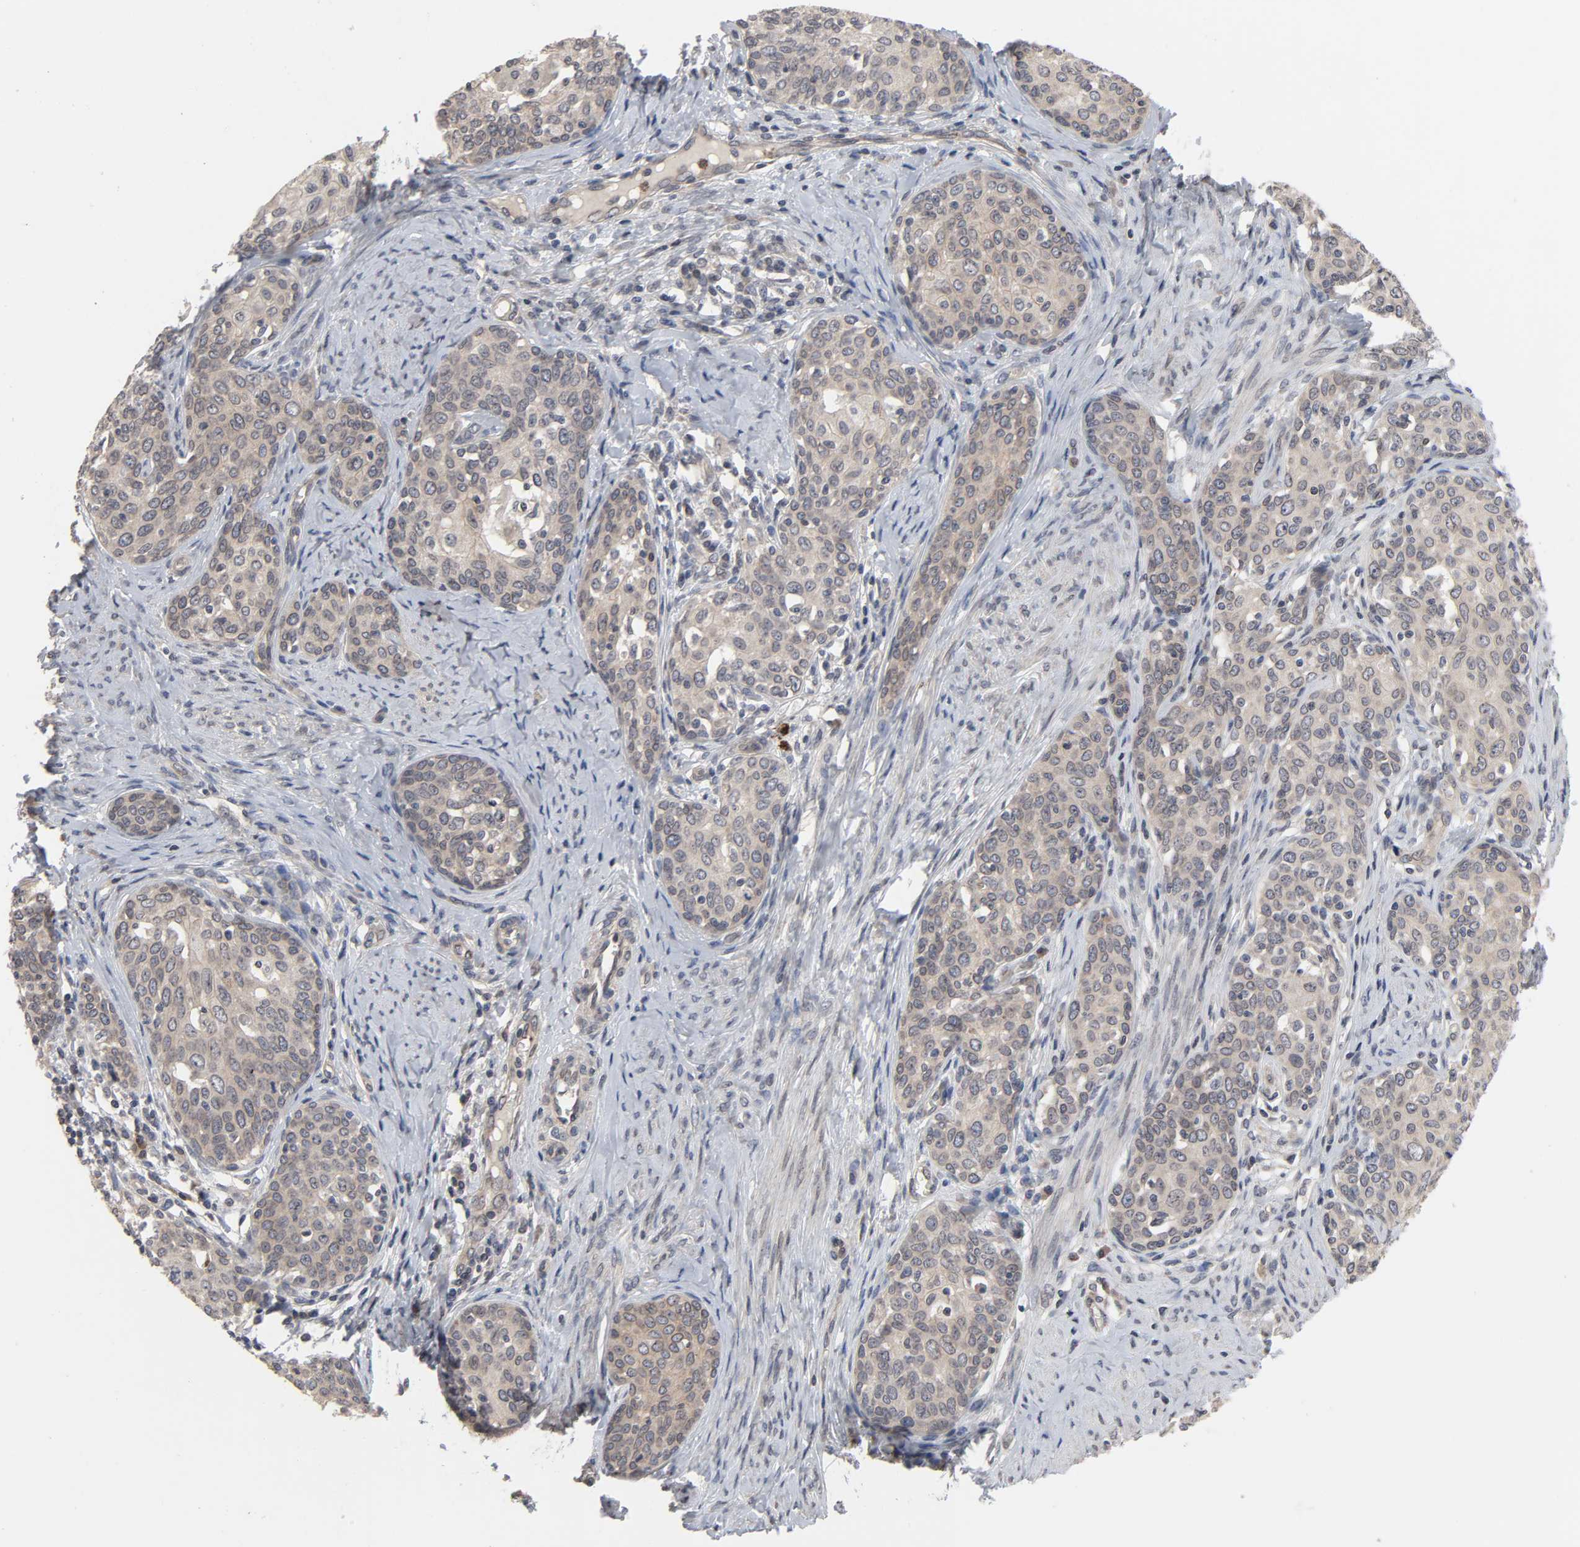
{"staining": {"intensity": "weak", "quantity": ">75%", "location": "cytoplasmic/membranous"}, "tissue": "cervical cancer", "cell_type": "Tumor cells", "image_type": "cancer", "snomed": [{"axis": "morphology", "description": "Squamous cell carcinoma, NOS"}, {"axis": "morphology", "description": "Adenocarcinoma, NOS"}, {"axis": "topography", "description": "Cervix"}], "caption": "IHC image of neoplastic tissue: human squamous cell carcinoma (cervical) stained using immunohistochemistry displays low levels of weak protein expression localized specifically in the cytoplasmic/membranous of tumor cells, appearing as a cytoplasmic/membranous brown color.", "gene": "CCDC175", "patient": {"sex": "female", "age": 52}}